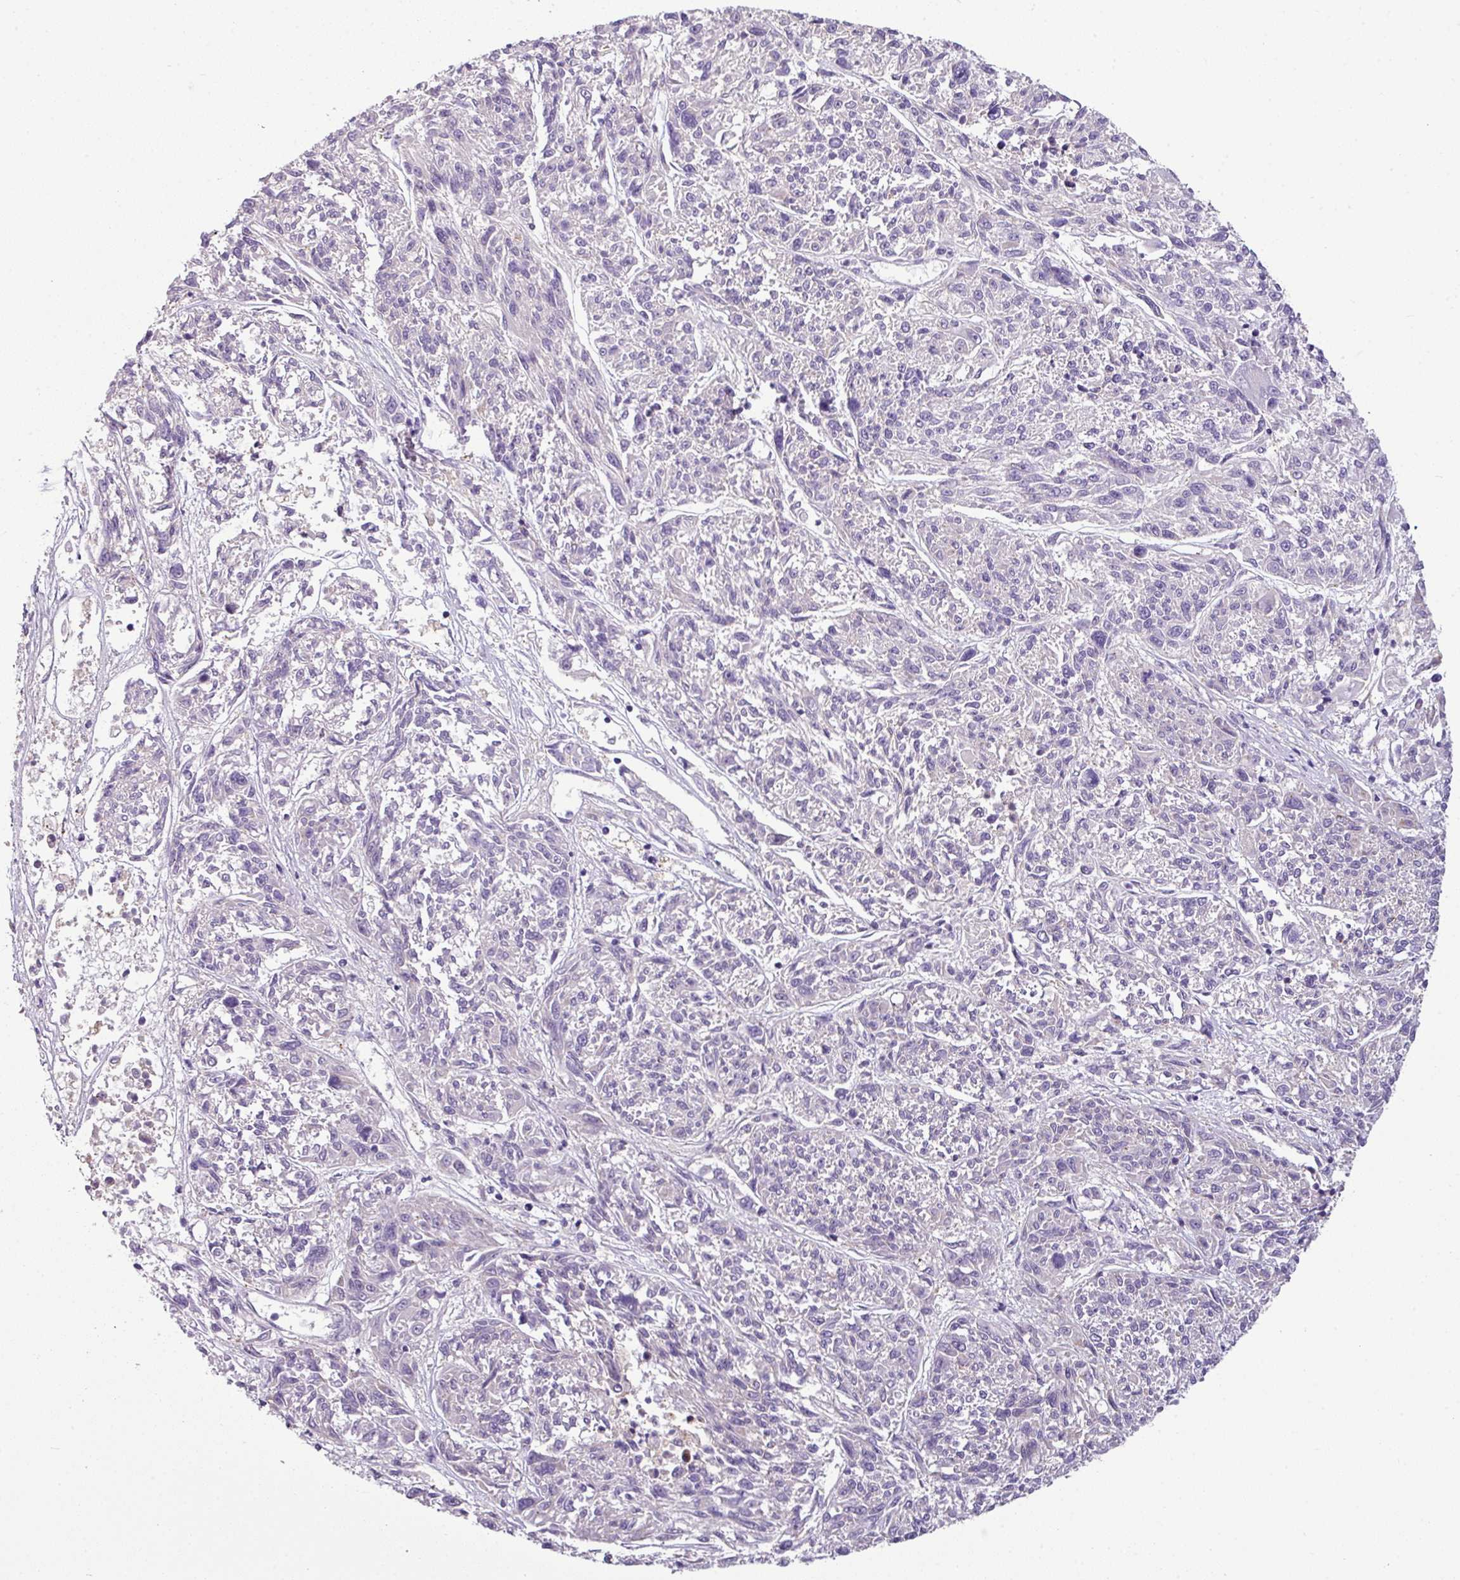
{"staining": {"intensity": "negative", "quantity": "none", "location": "none"}, "tissue": "melanoma", "cell_type": "Tumor cells", "image_type": "cancer", "snomed": [{"axis": "morphology", "description": "Malignant melanoma, NOS"}, {"axis": "topography", "description": "Skin"}], "caption": "Tumor cells show no significant protein expression in malignant melanoma. (Immunohistochemistry (ihc), brightfield microscopy, high magnification).", "gene": "TMEM178B", "patient": {"sex": "male", "age": 53}}